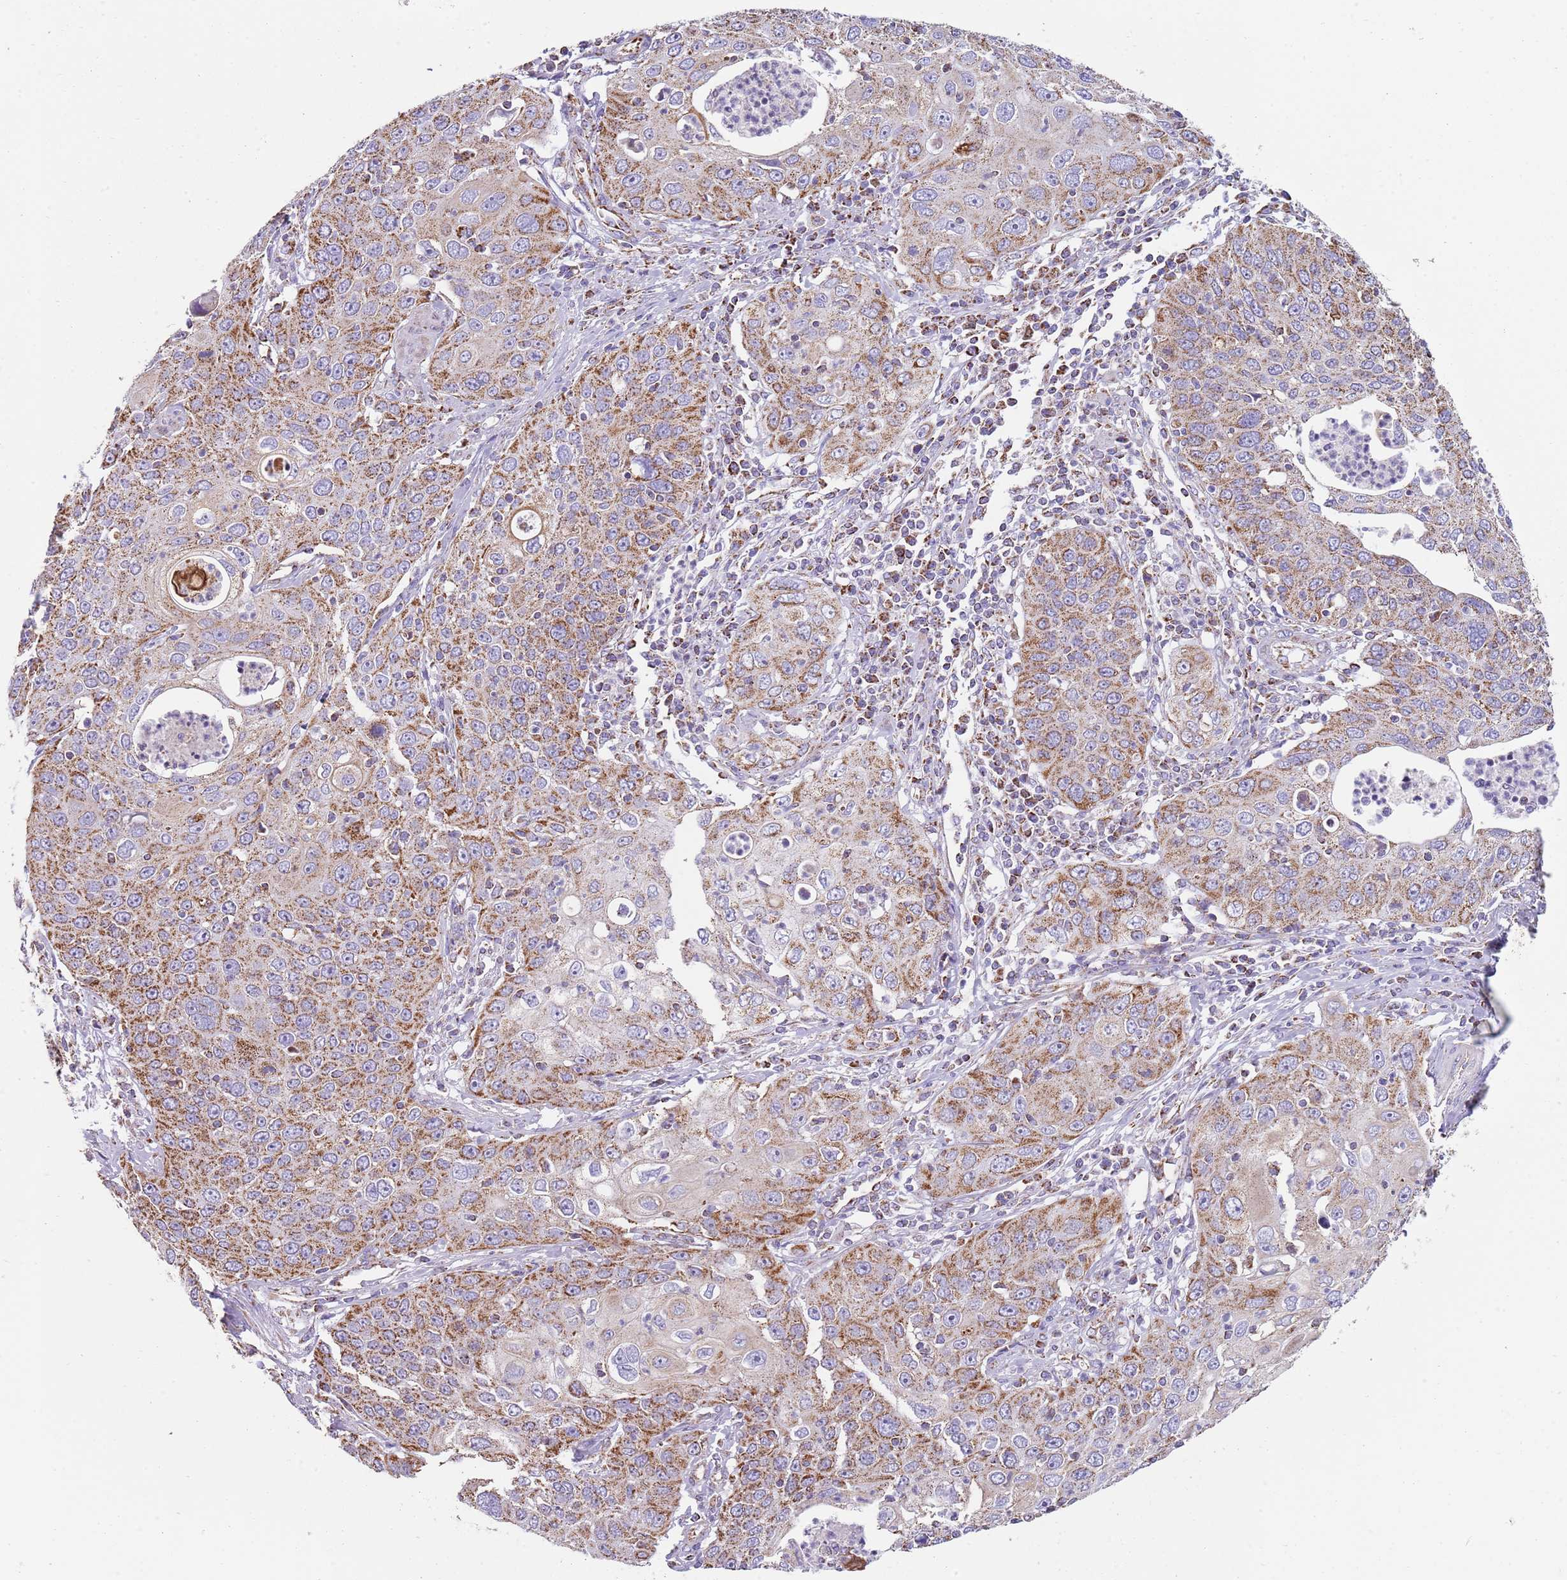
{"staining": {"intensity": "moderate", "quantity": ">75%", "location": "cytoplasmic/membranous"}, "tissue": "cervical cancer", "cell_type": "Tumor cells", "image_type": "cancer", "snomed": [{"axis": "morphology", "description": "Squamous cell carcinoma, NOS"}, {"axis": "topography", "description": "Cervix"}], "caption": "Protein staining by immunohistochemistry reveals moderate cytoplasmic/membranous staining in about >75% of tumor cells in cervical cancer. The protein of interest is shown in brown color, while the nuclei are stained blue.", "gene": "TTLL1", "patient": {"sex": "female", "age": 36}}